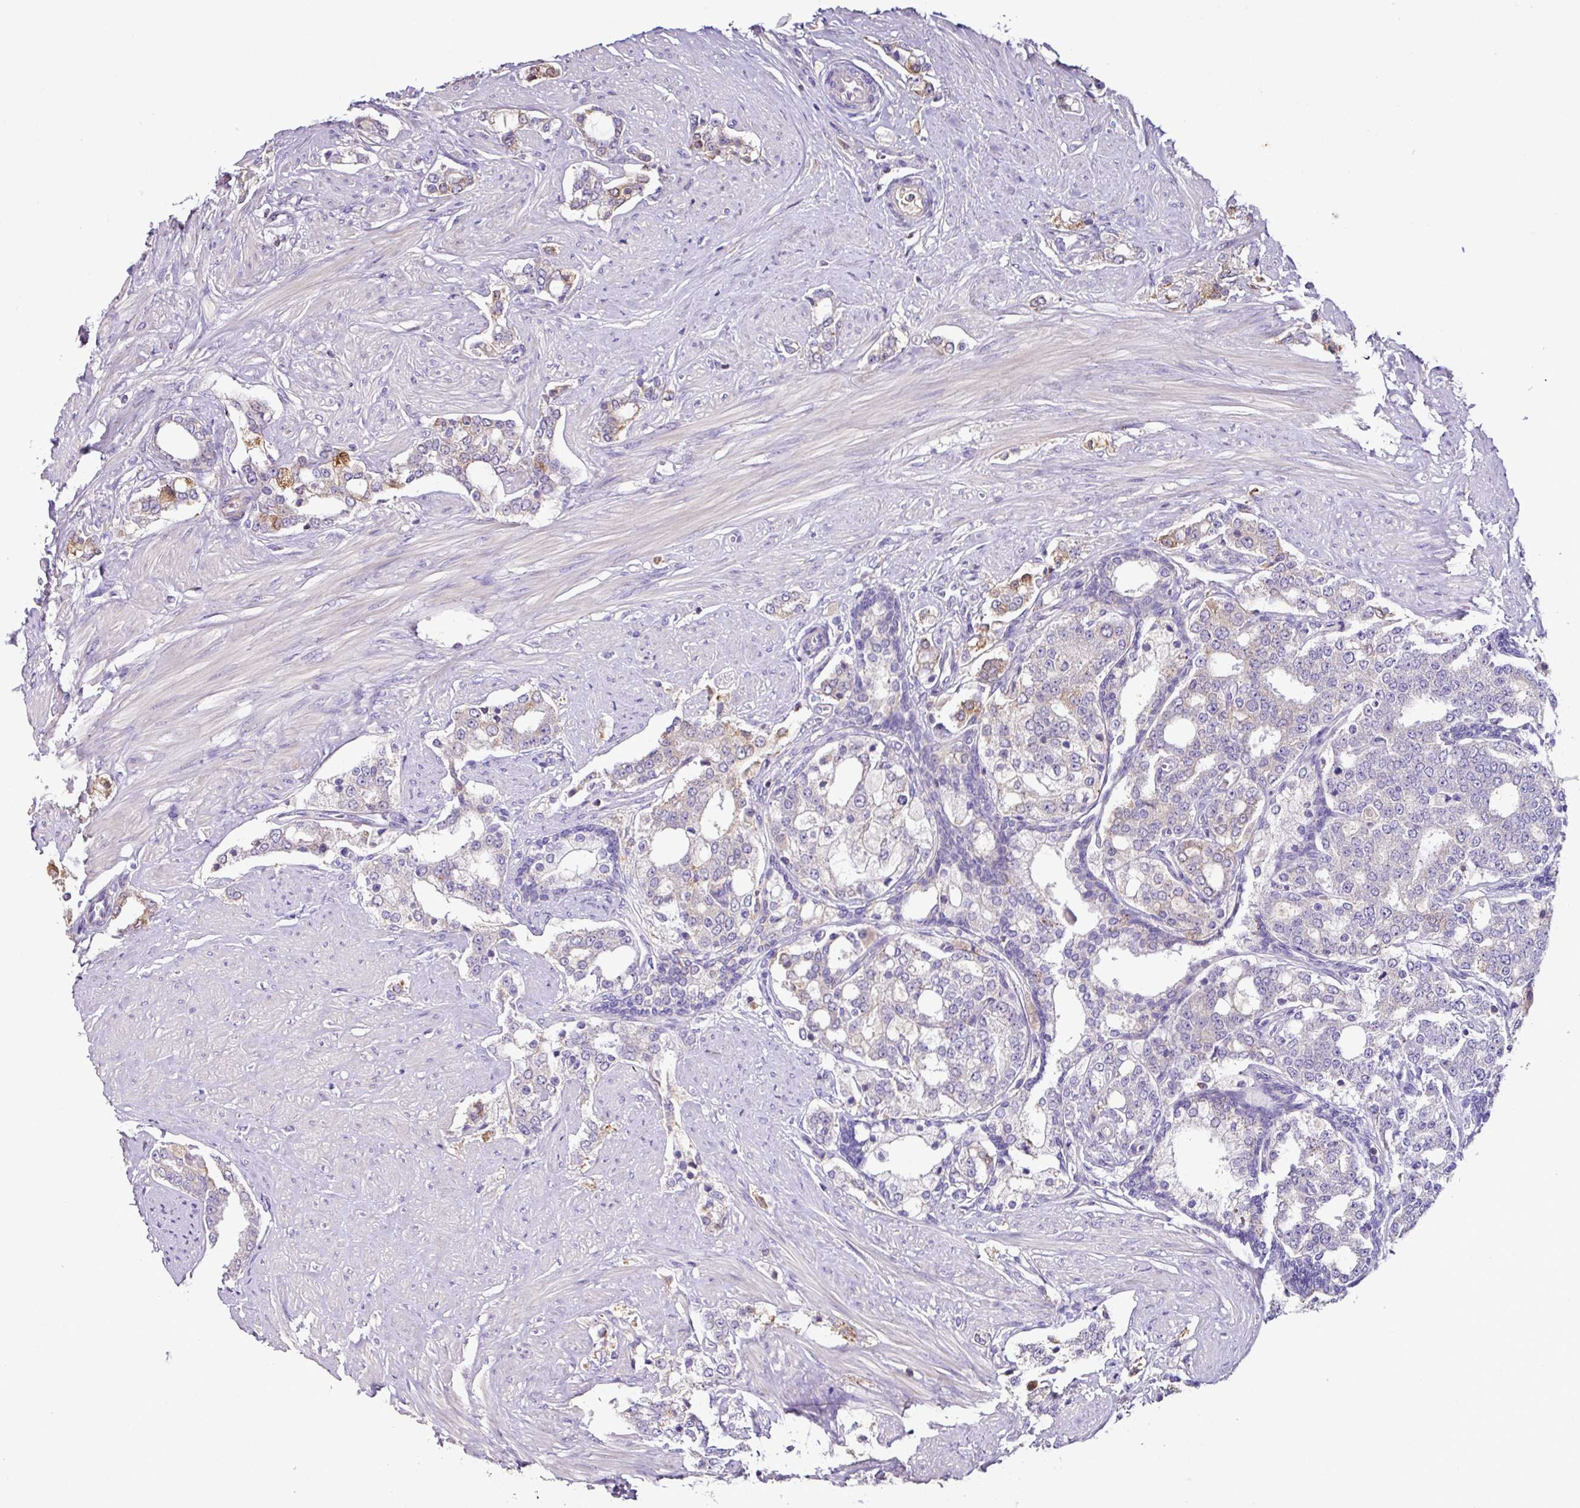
{"staining": {"intensity": "weak", "quantity": "<25%", "location": "cytoplasmic/membranous"}, "tissue": "prostate cancer", "cell_type": "Tumor cells", "image_type": "cancer", "snomed": [{"axis": "morphology", "description": "Adenocarcinoma, High grade"}, {"axis": "topography", "description": "Prostate"}], "caption": "This is an IHC image of adenocarcinoma (high-grade) (prostate). There is no staining in tumor cells.", "gene": "AGR3", "patient": {"sex": "male", "age": 64}}